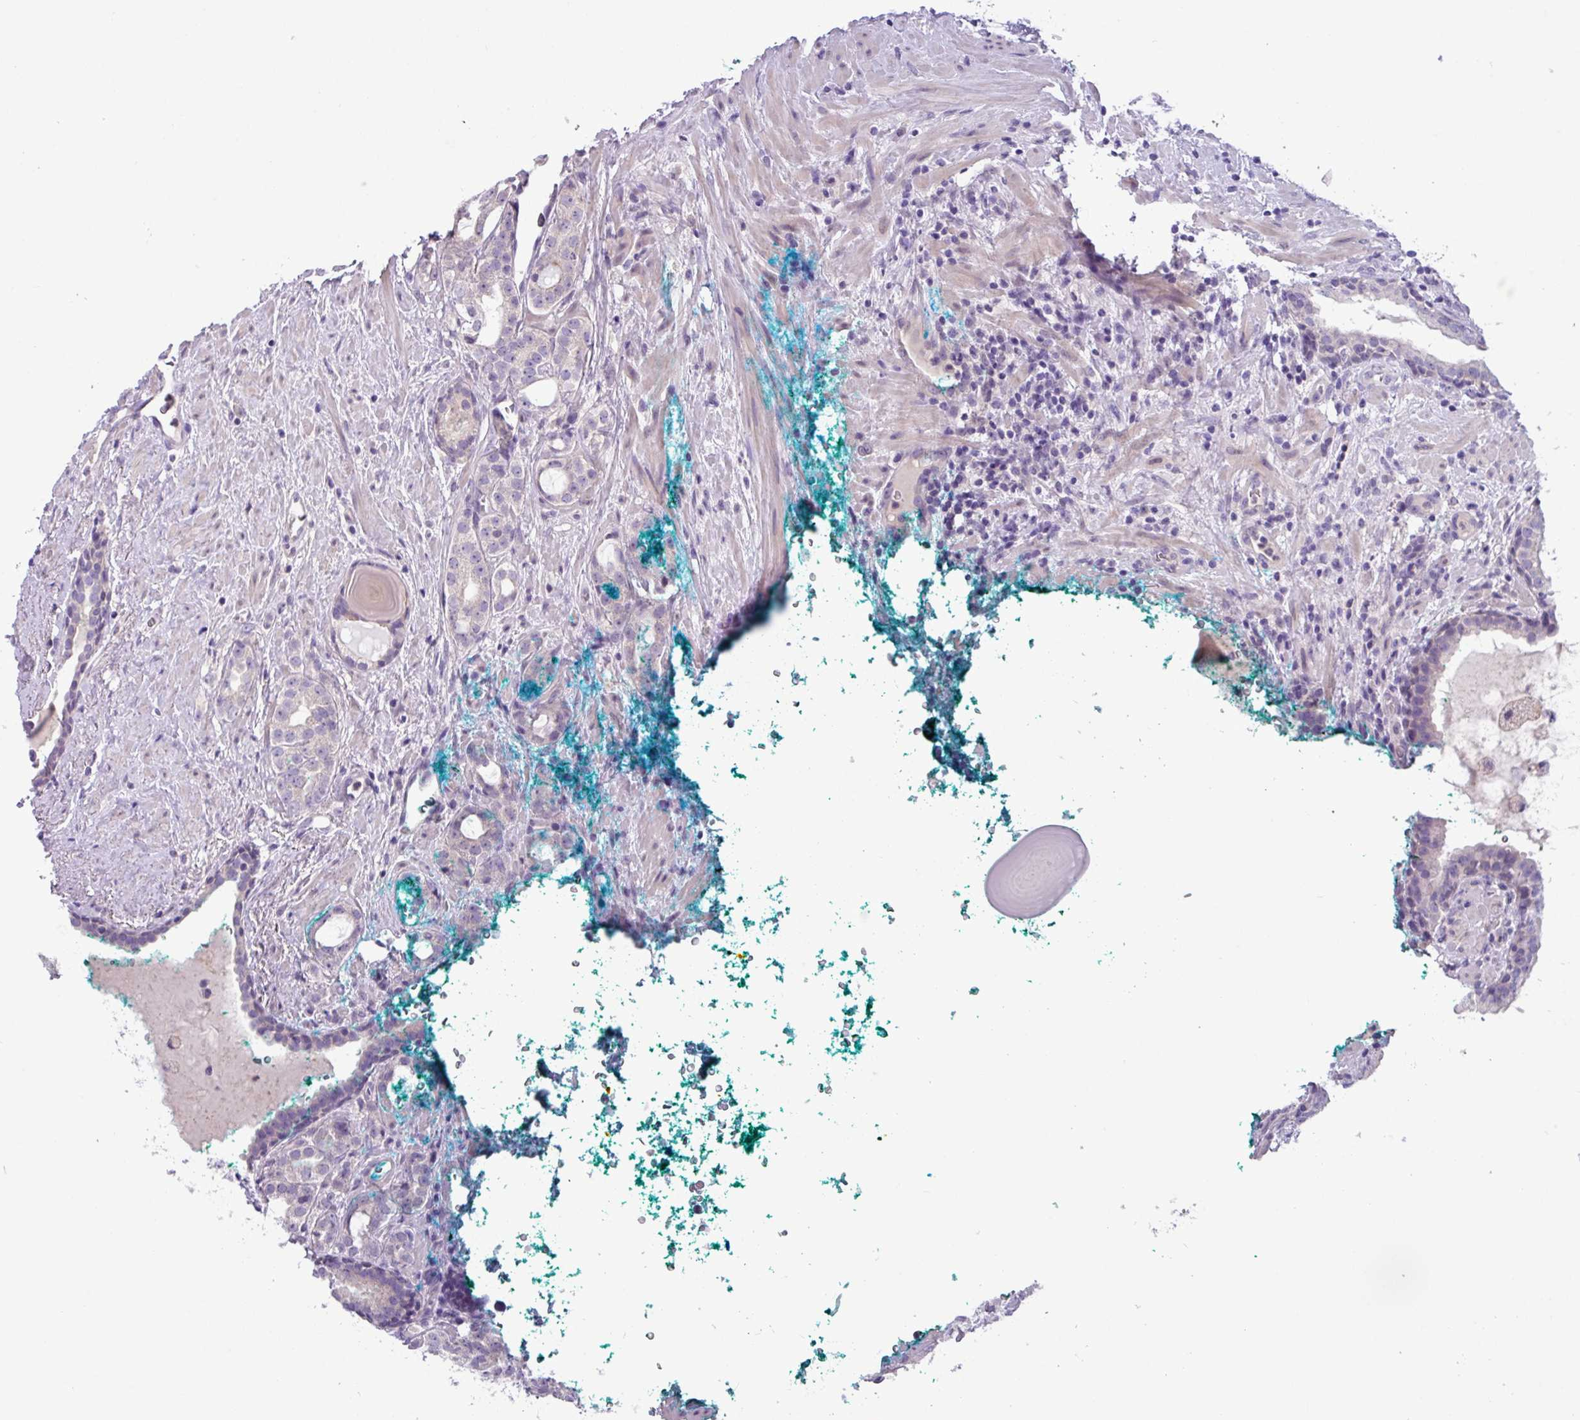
{"staining": {"intensity": "negative", "quantity": "none", "location": "none"}, "tissue": "prostate cancer", "cell_type": "Tumor cells", "image_type": "cancer", "snomed": [{"axis": "morphology", "description": "Adenocarcinoma, High grade"}, {"axis": "topography", "description": "Prostate"}], "caption": "The IHC micrograph has no significant staining in tumor cells of high-grade adenocarcinoma (prostate) tissue.", "gene": "PNLDC1", "patient": {"sex": "male", "age": 64}}